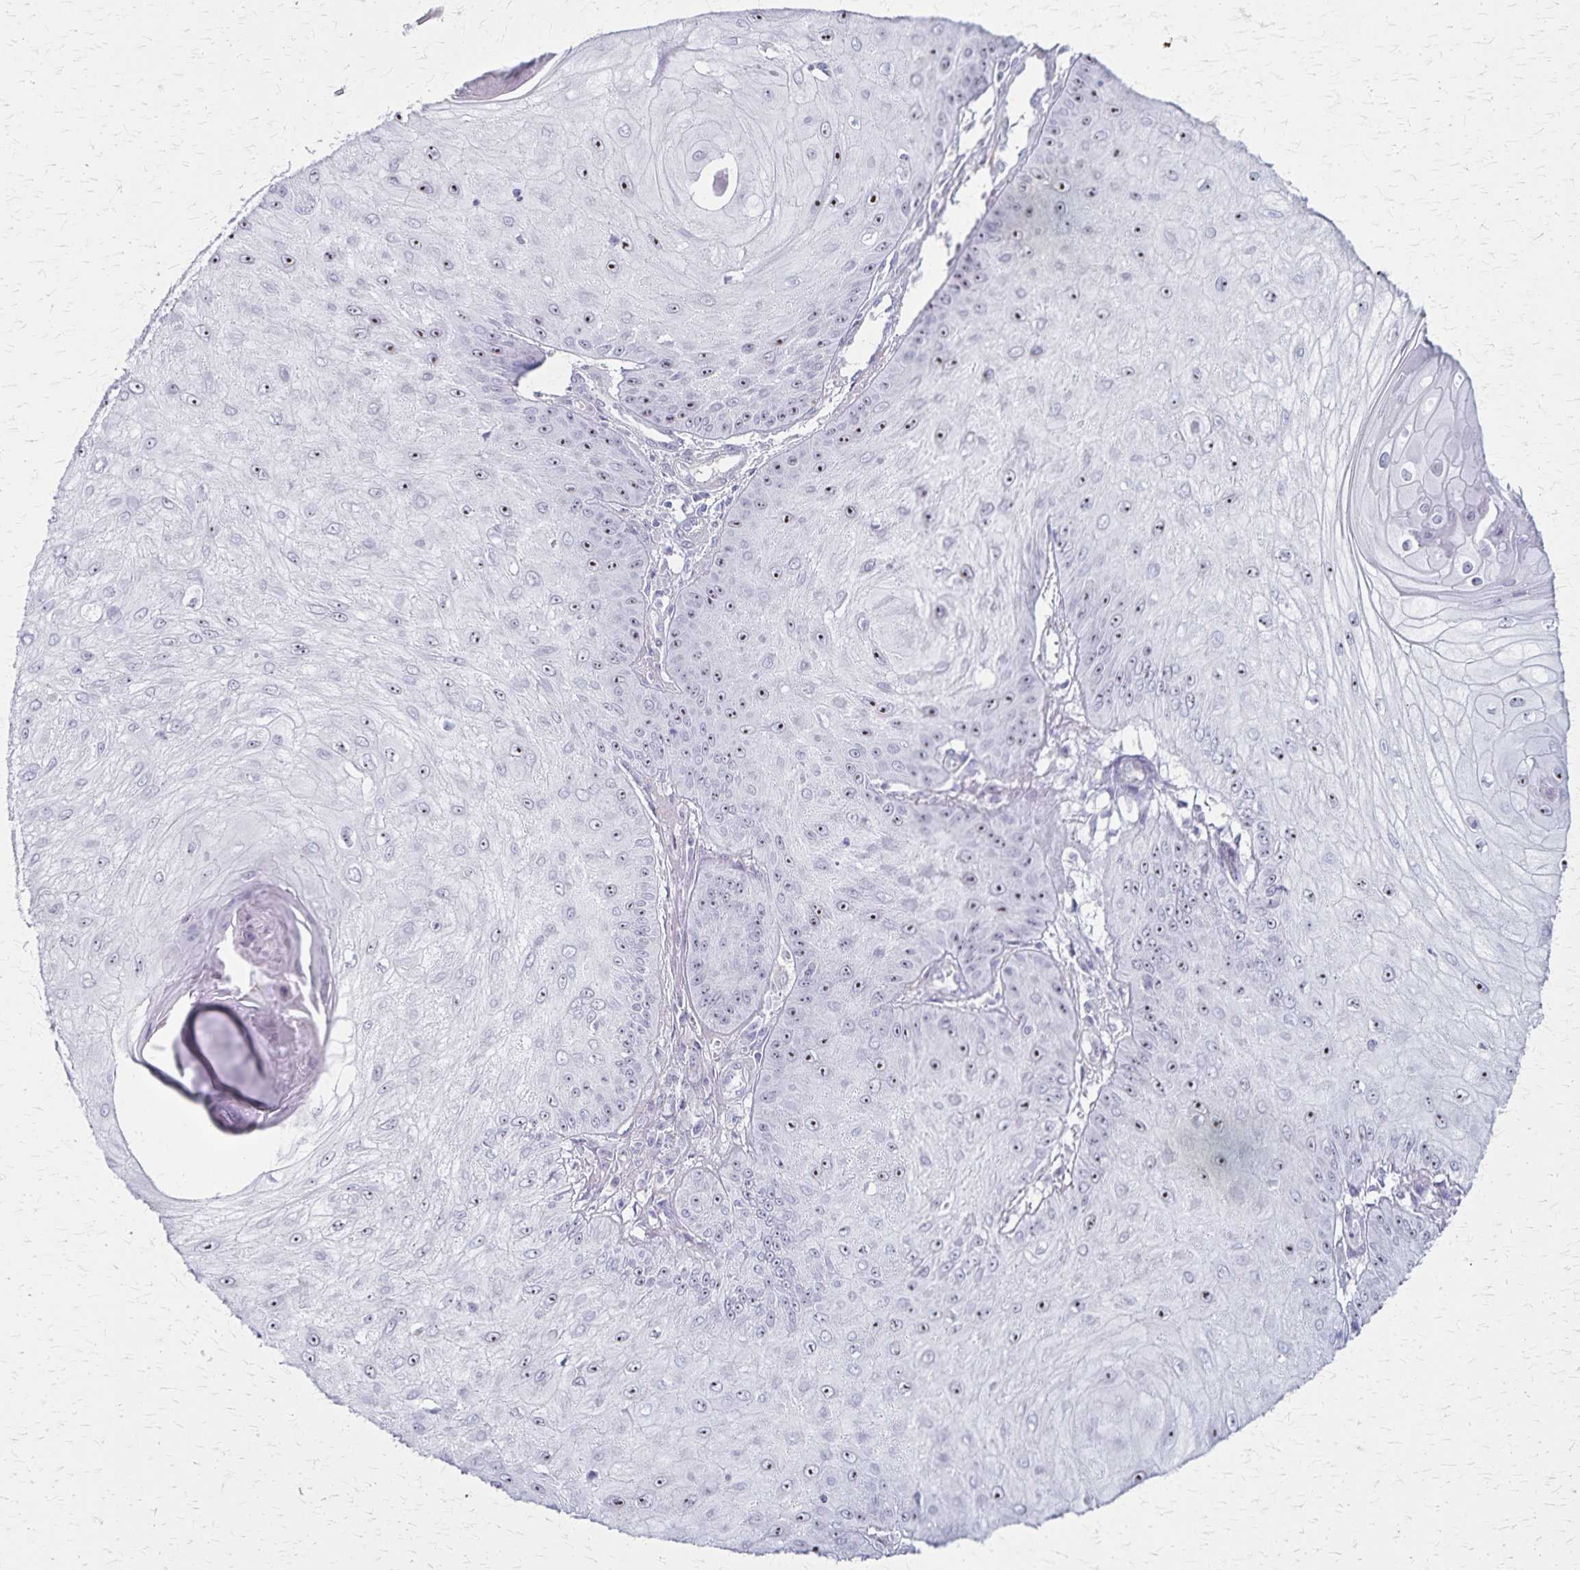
{"staining": {"intensity": "moderate", "quantity": "25%-75%", "location": "nuclear"}, "tissue": "skin cancer", "cell_type": "Tumor cells", "image_type": "cancer", "snomed": [{"axis": "morphology", "description": "Squamous cell carcinoma, NOS"}, {"axis": "topography", "description": "Skin"}], "caption": "Immunohistochemical staining of human skin cancer (squamous cell carcinoma) displays moderate nuclear protein positivity in about 25%-75% of tumor cells.", "gene": "DLK2", "patient": {"sex": "male", "age": 70}}